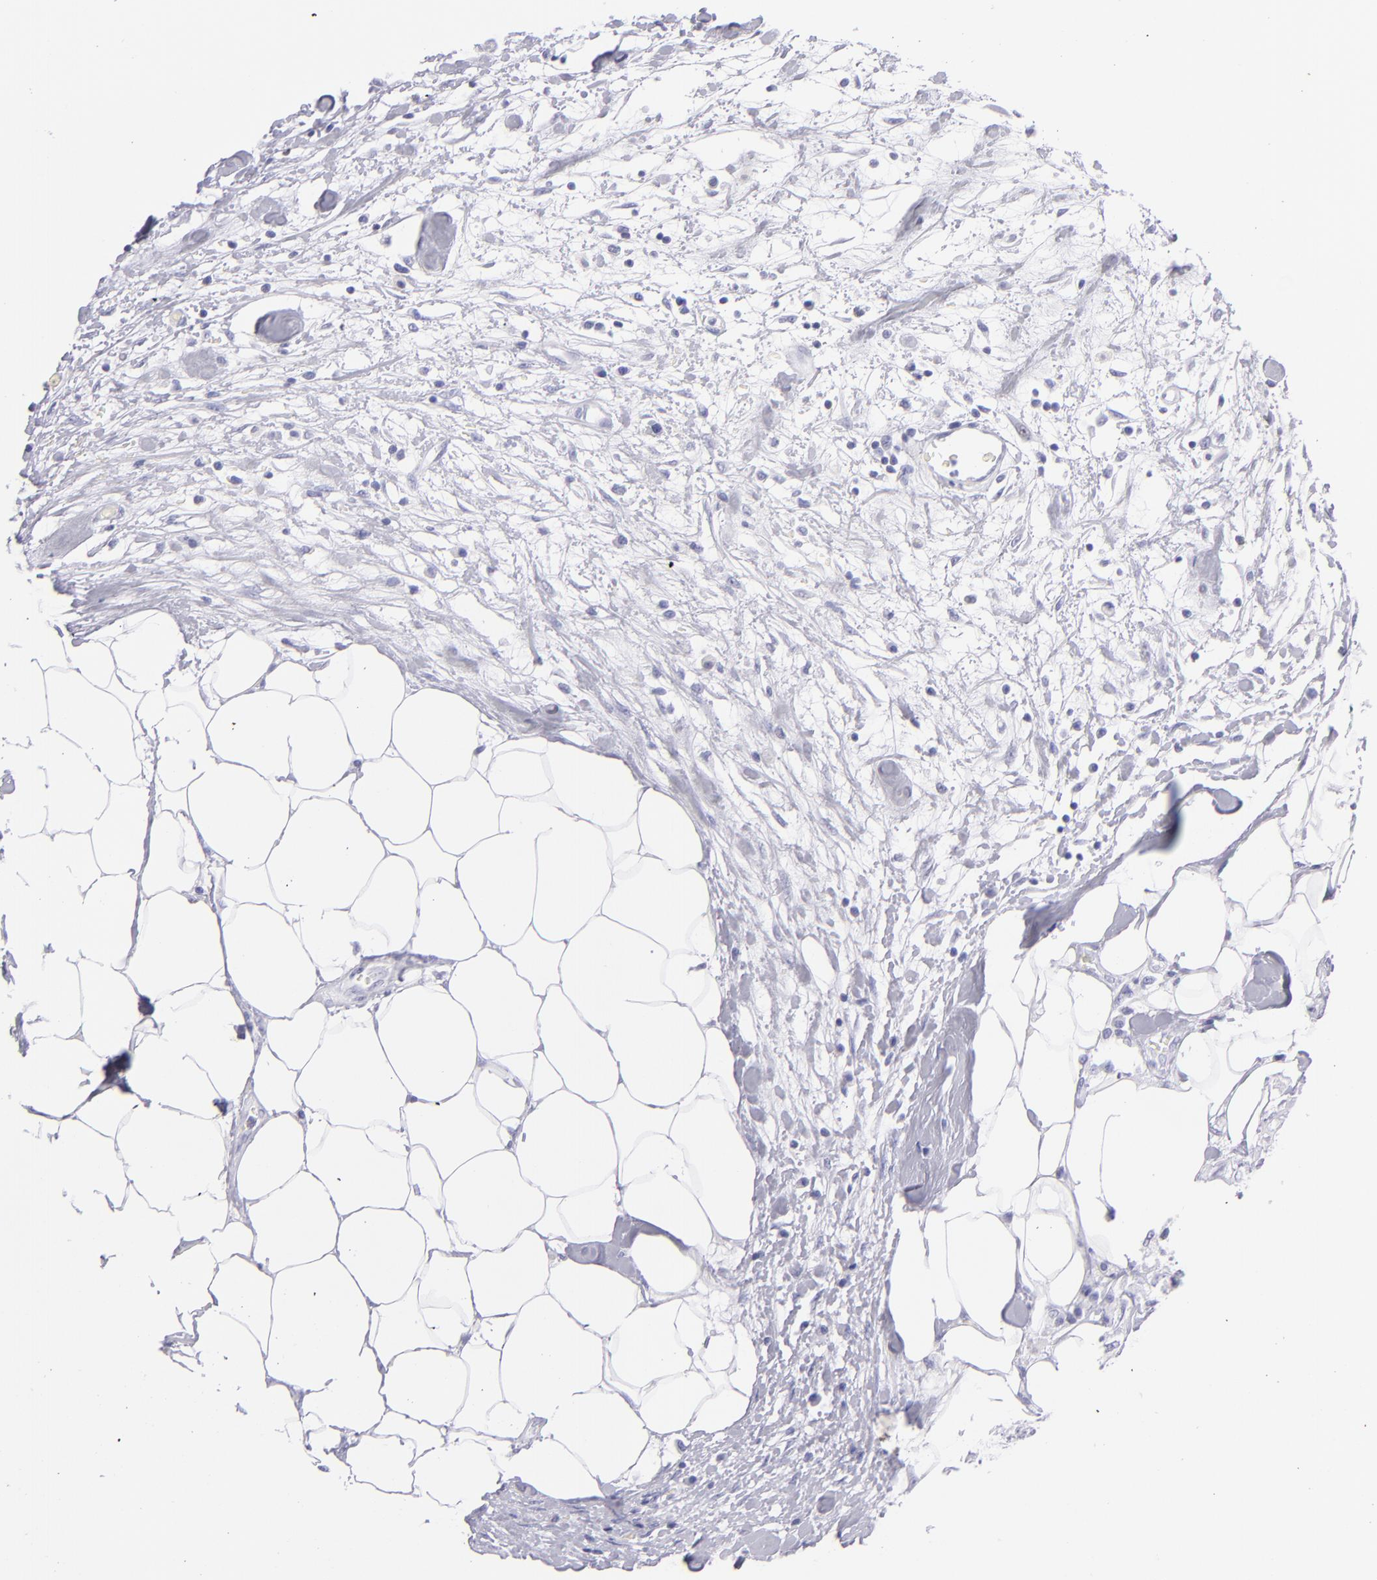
{"staining": {"intensity": "negative", "quantity": "none", "location": "none"}, "tissue": "colorectal cancer", "cell_type": "Tumor cells", "image_type": "cancer", "snomed": [{"axis": "morphology", "description": "Adenocarcinoma, NOS"}, {"axis": "topography", "description": "Rectum"}], "caption": "Immunohistochemistry of human adenocarcinoma (colorectal) demonstrates no positivity in tumor cells.", "gene": "PRF1", "patient": {"sex": "female", "age": 57}}